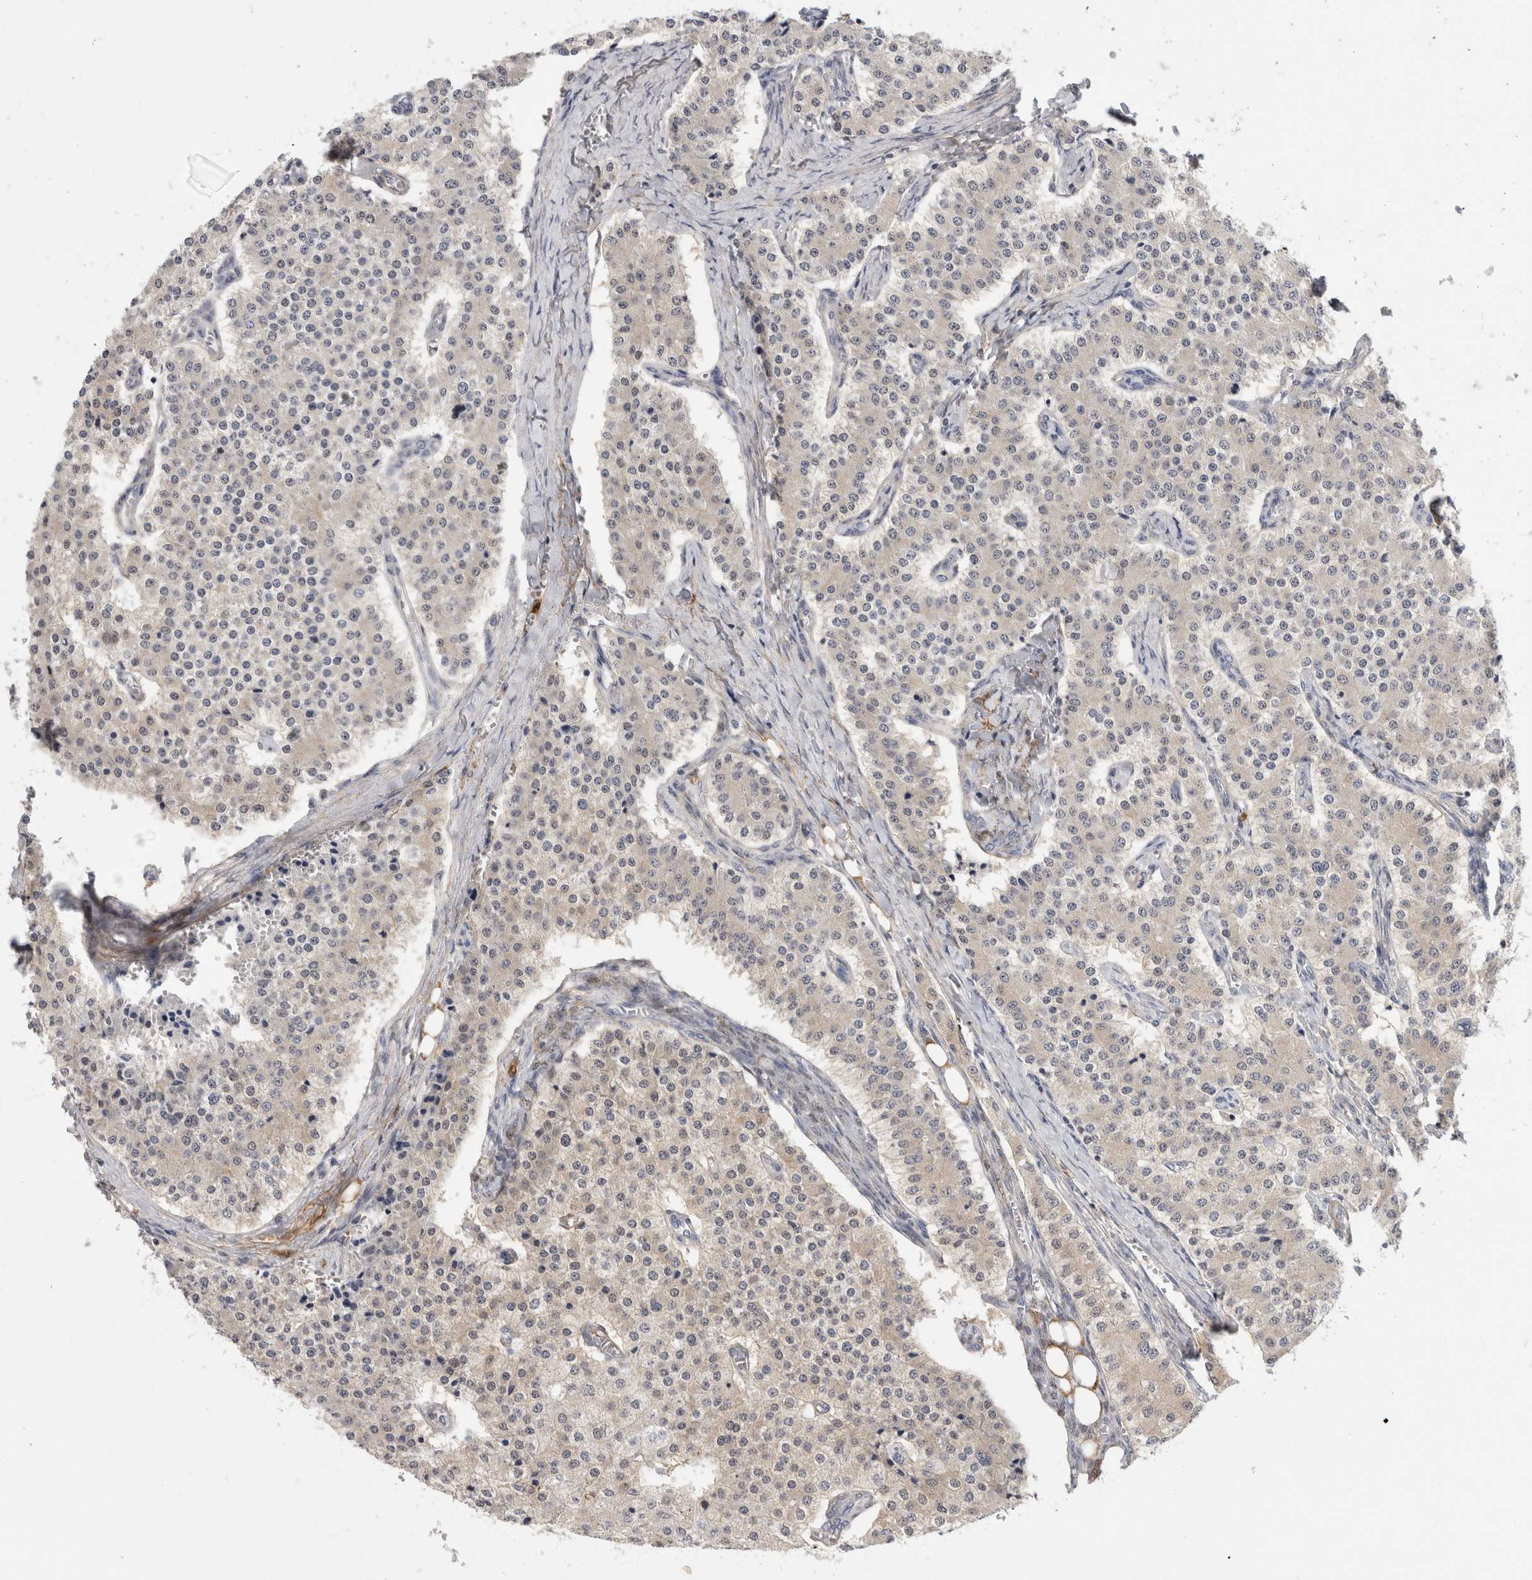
{"staining": {"intensity": "negative", "quantity": "none", "location": "none"}, "tissue": "carcinoid", "cell_type": "Tumor cells", "image_type": "cancer", "snomed": [{"axis": "morphology", "description": "Carcinoid, malignant, NOS"}, {"axis": "topography", "description": "Colon"}], "caption": "A high-resolution image shows IHC staining of malignant carcinoid, which displays no significant positivity in tumor cells.", "gene": "PGM1", "patient": {"sex": "female", "age": 52}}